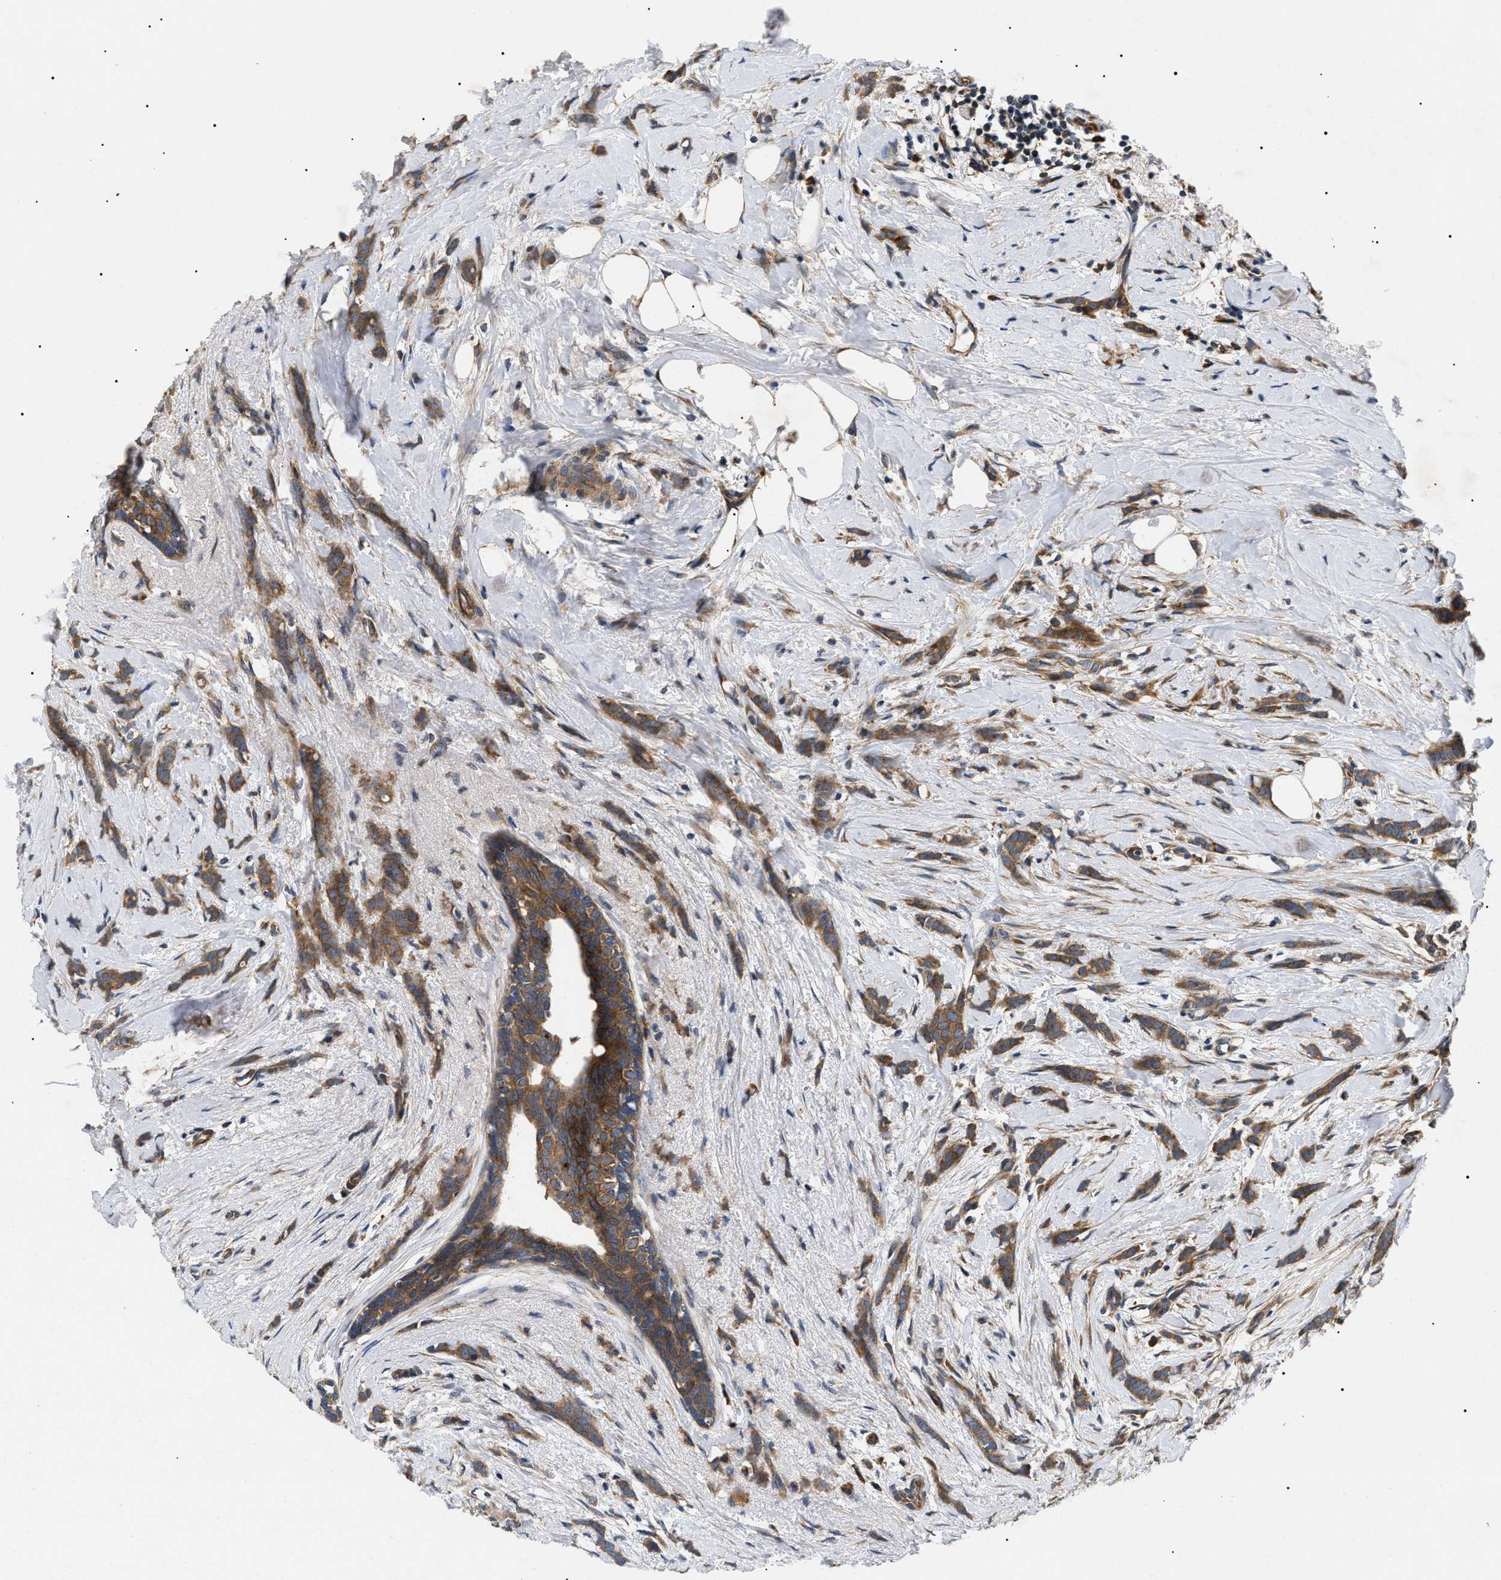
{"staining": {"intensity": "moderate", "quantity": ">75%", "location": "cytoplasmic/membranous"}, "tissue": "breast cancer", "cell_type": "Tumor cells", "image_type": "cancer", "snomed": [{"axis": "morphology", "description": "Lobular carcinoma, in situ"}, {"axis": "morphology", "description": "Lobular carcinoma"}, {"axis": "topography", "description": "Breast"}], "caption": "The immunohistochemical stain labels moderate cytoplasmic/membranous positivity in tumor cells of breast cancer tissue.", "gene": "PPM1B", "patient": {"sex": "female", "age": 41}}